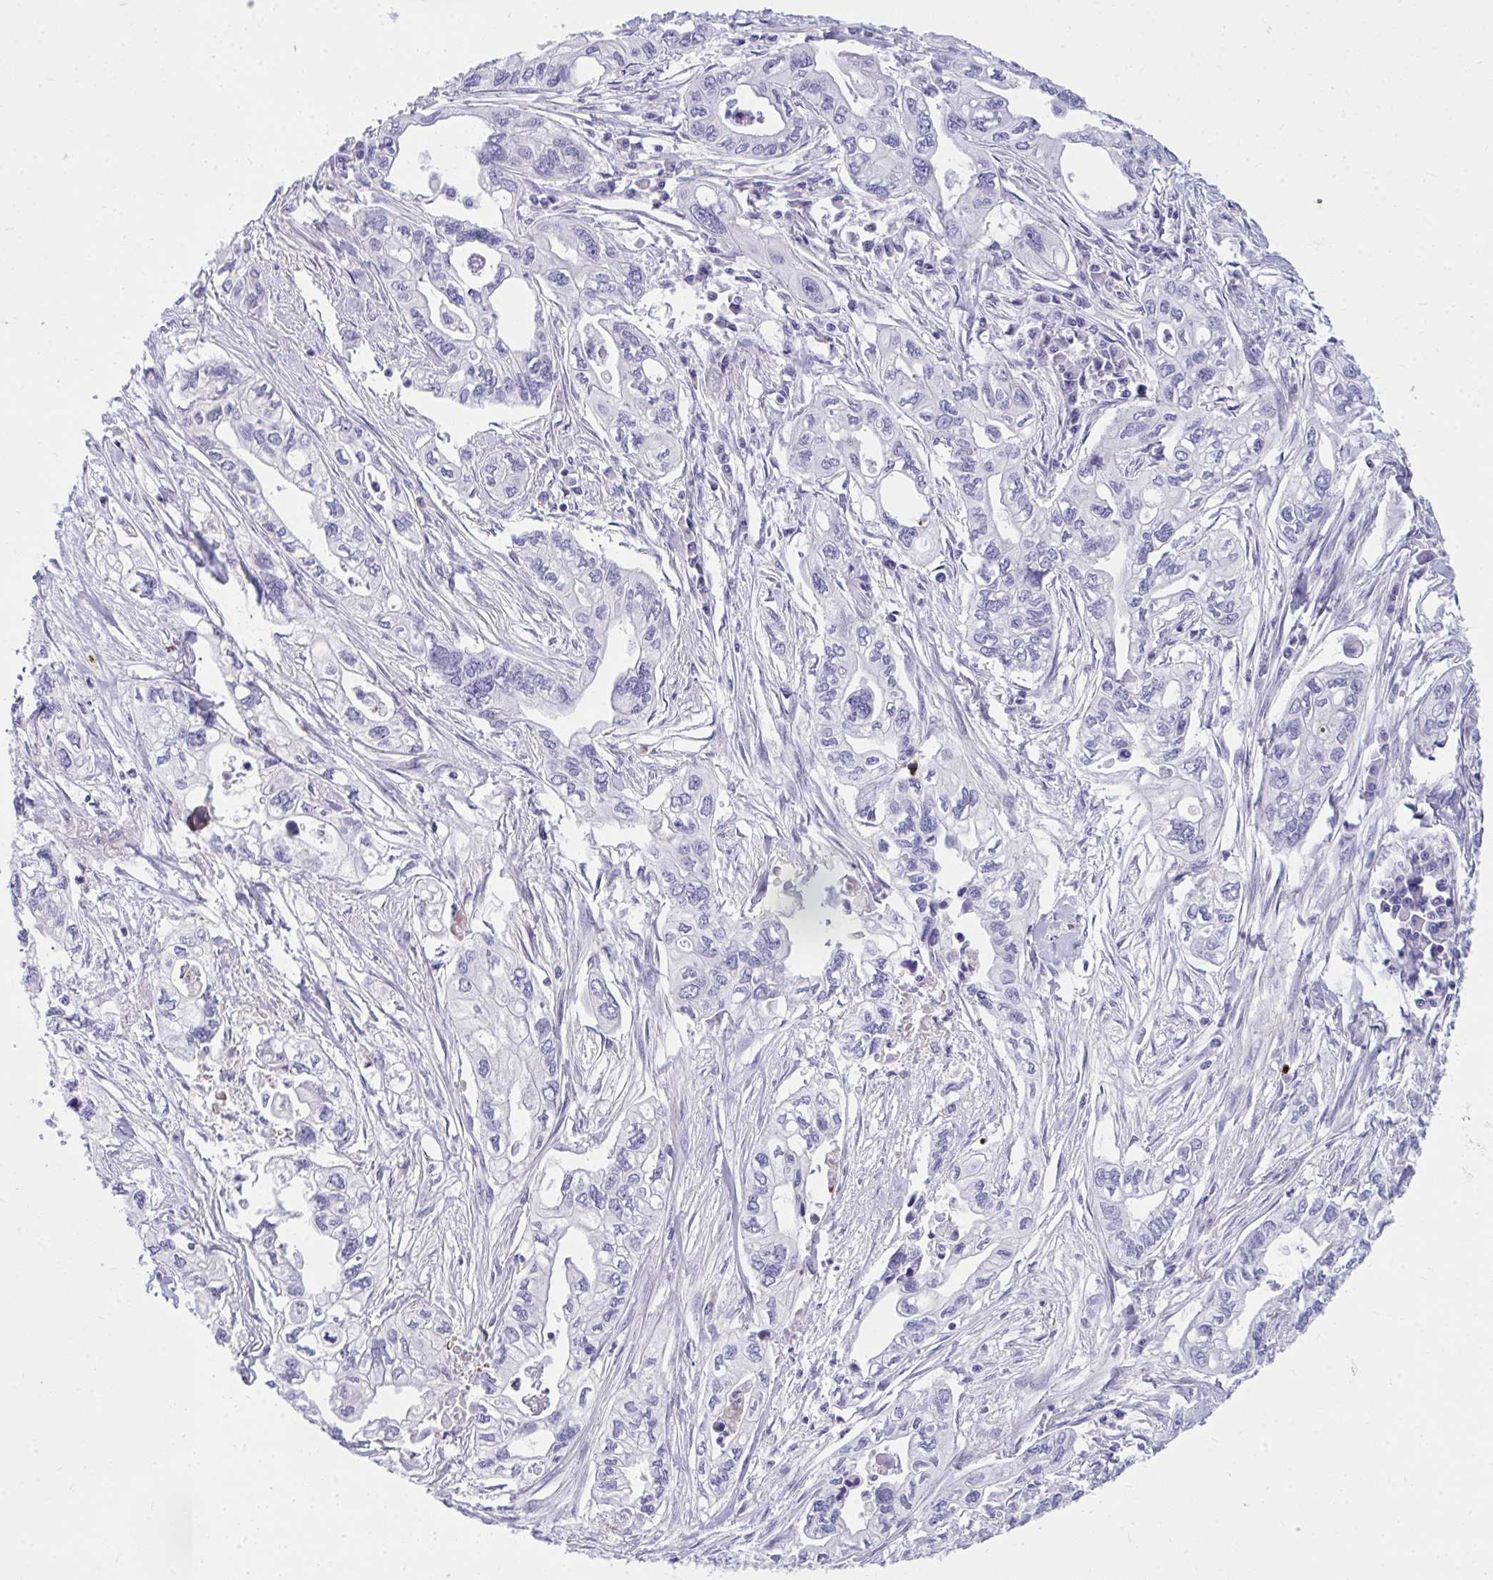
{"staining": {"intensity": "negative", "quantity": "none", "location": "none"}, "tissue": "pancreatic cancer", "cell_type": "Tumor cells", "image_type": "cancer", "snomed": [{"axis": "morphology", "description": "Adenocarcinoma, NOS"}, {"axis": "topography", "description": "Pancreas"}], "caption": "Micrograph shows no protein expression in tumor cells of adenocarcinoma (pancreatic) tissue.", "gene": "PIGZ", "patient": {"sex": "male", "age": 68}}